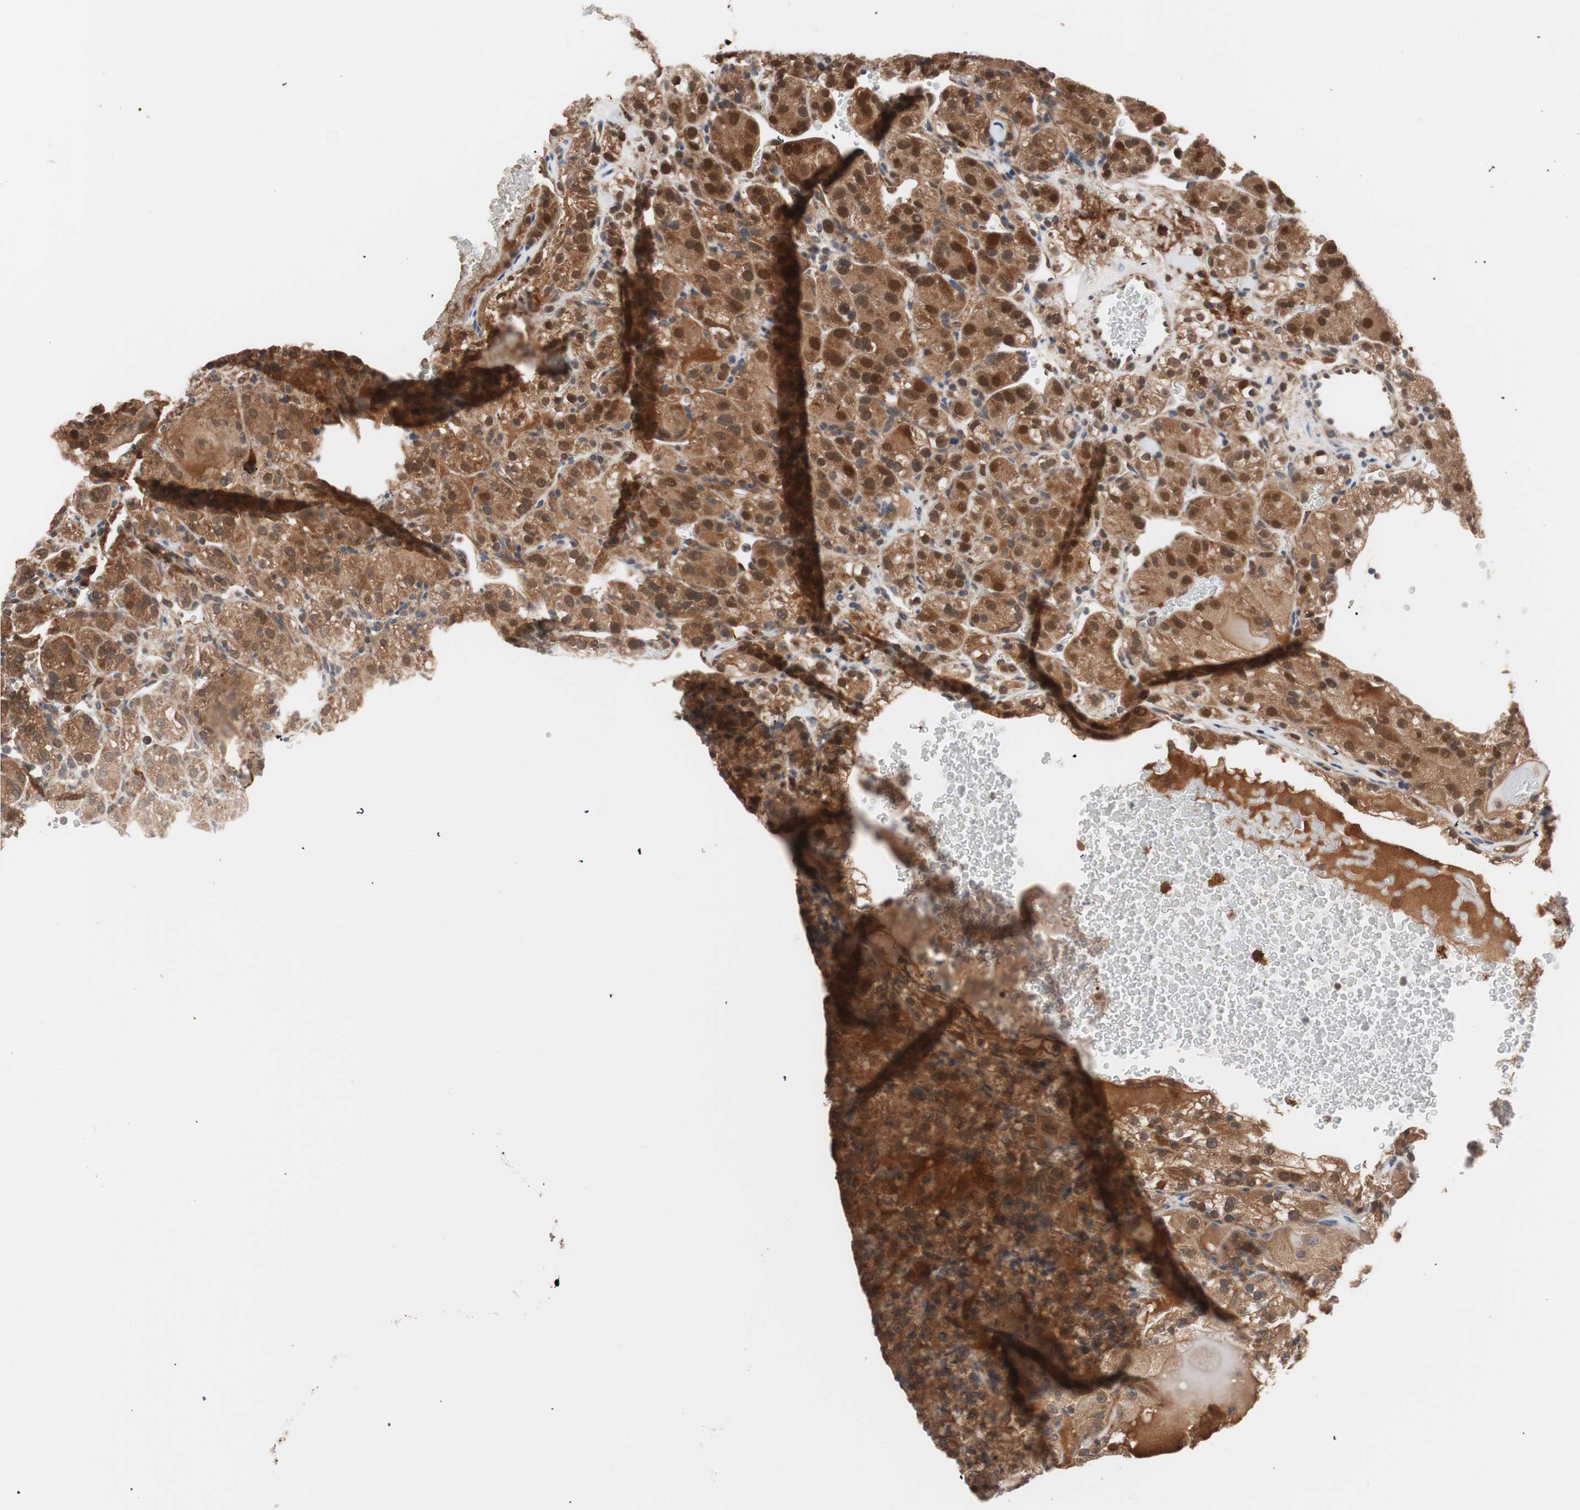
{"staining": {"intensity": "strong", "quantity": ">75%", "location": "cytoplasmic/membranous,nuclear"}, "tissue": "renal cancer", "cell_type": "Tumor cells", "image_type": "cancer", "snomed": [{"axis": "morphology", "description": "Normal tissue, NOS"}, {"axis": "morphology", "description": "Adenocarcinoma, NOS"}, {"axis": "topography", "description": "Kidney"}], "caption": "Renal cancer stained with a brown dye demonstrates strong cytoplasmic/membranous and nuclear positive positivity in approximately >75% of tumor cells.", "gene": "HMBS", "patient": {"sex": "male", "age": 61}}